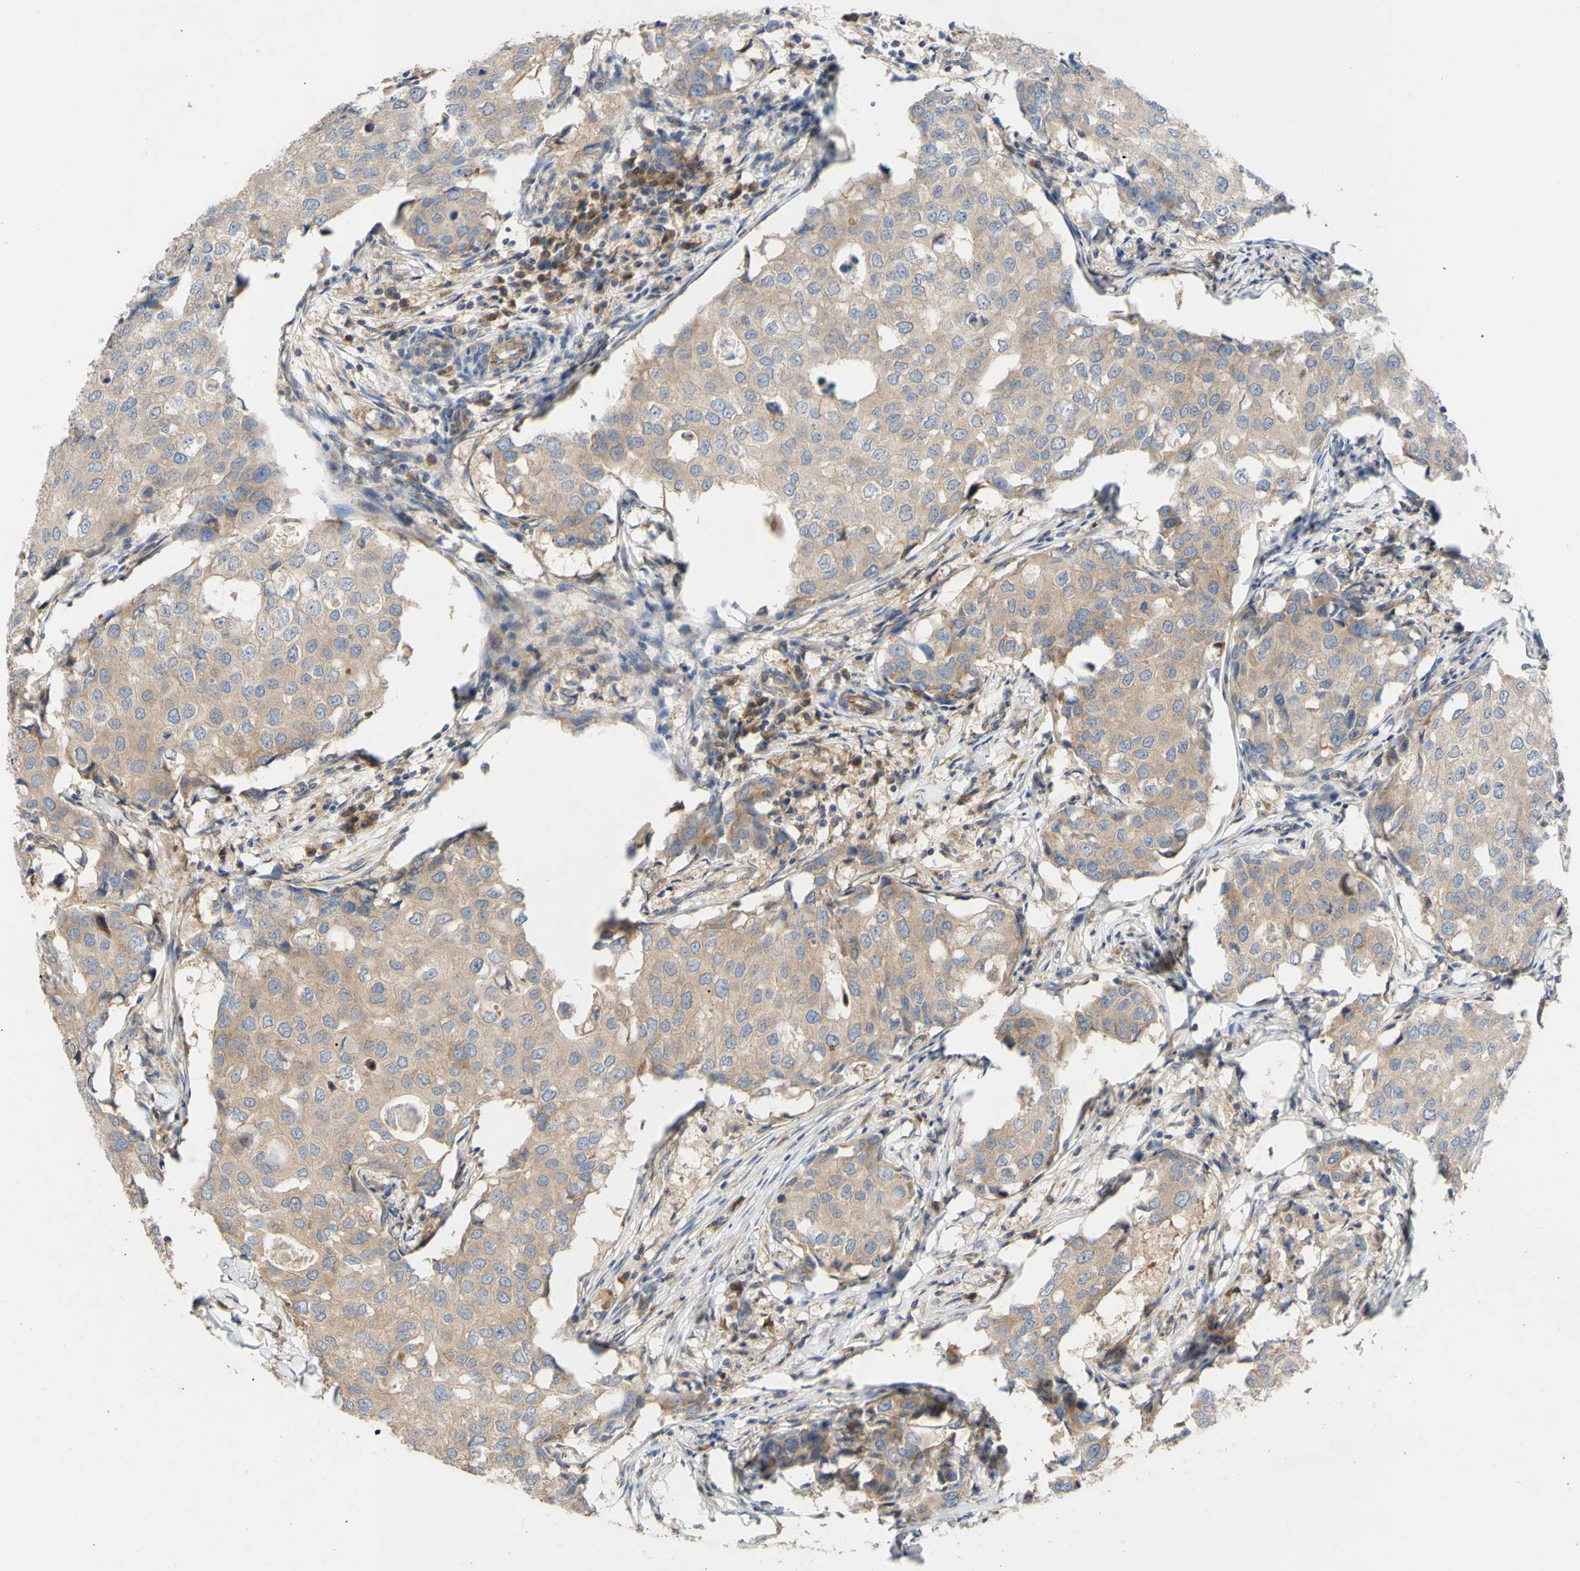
{"staining": {"intensity": "weak", "quantity": ">75%", "location": "cytoplasmic/membranous"}, "tissue": "breast cancer", "cell_type": "Tumor cells", "image_type": "cancer", "snomed": [{"axis": "morphology", "description": "Duct carcinoma"}, {"axis": "topography", "description": "Breast"}], "caption": "There is low levels of weak cytoplasmic/membranous positivity in tumor cells of breast cancer, as demonstrated by immunohistochemical staining (brown color).", "gene": "EIF2S3", "patient": {"sex": "female", "age": 27}}